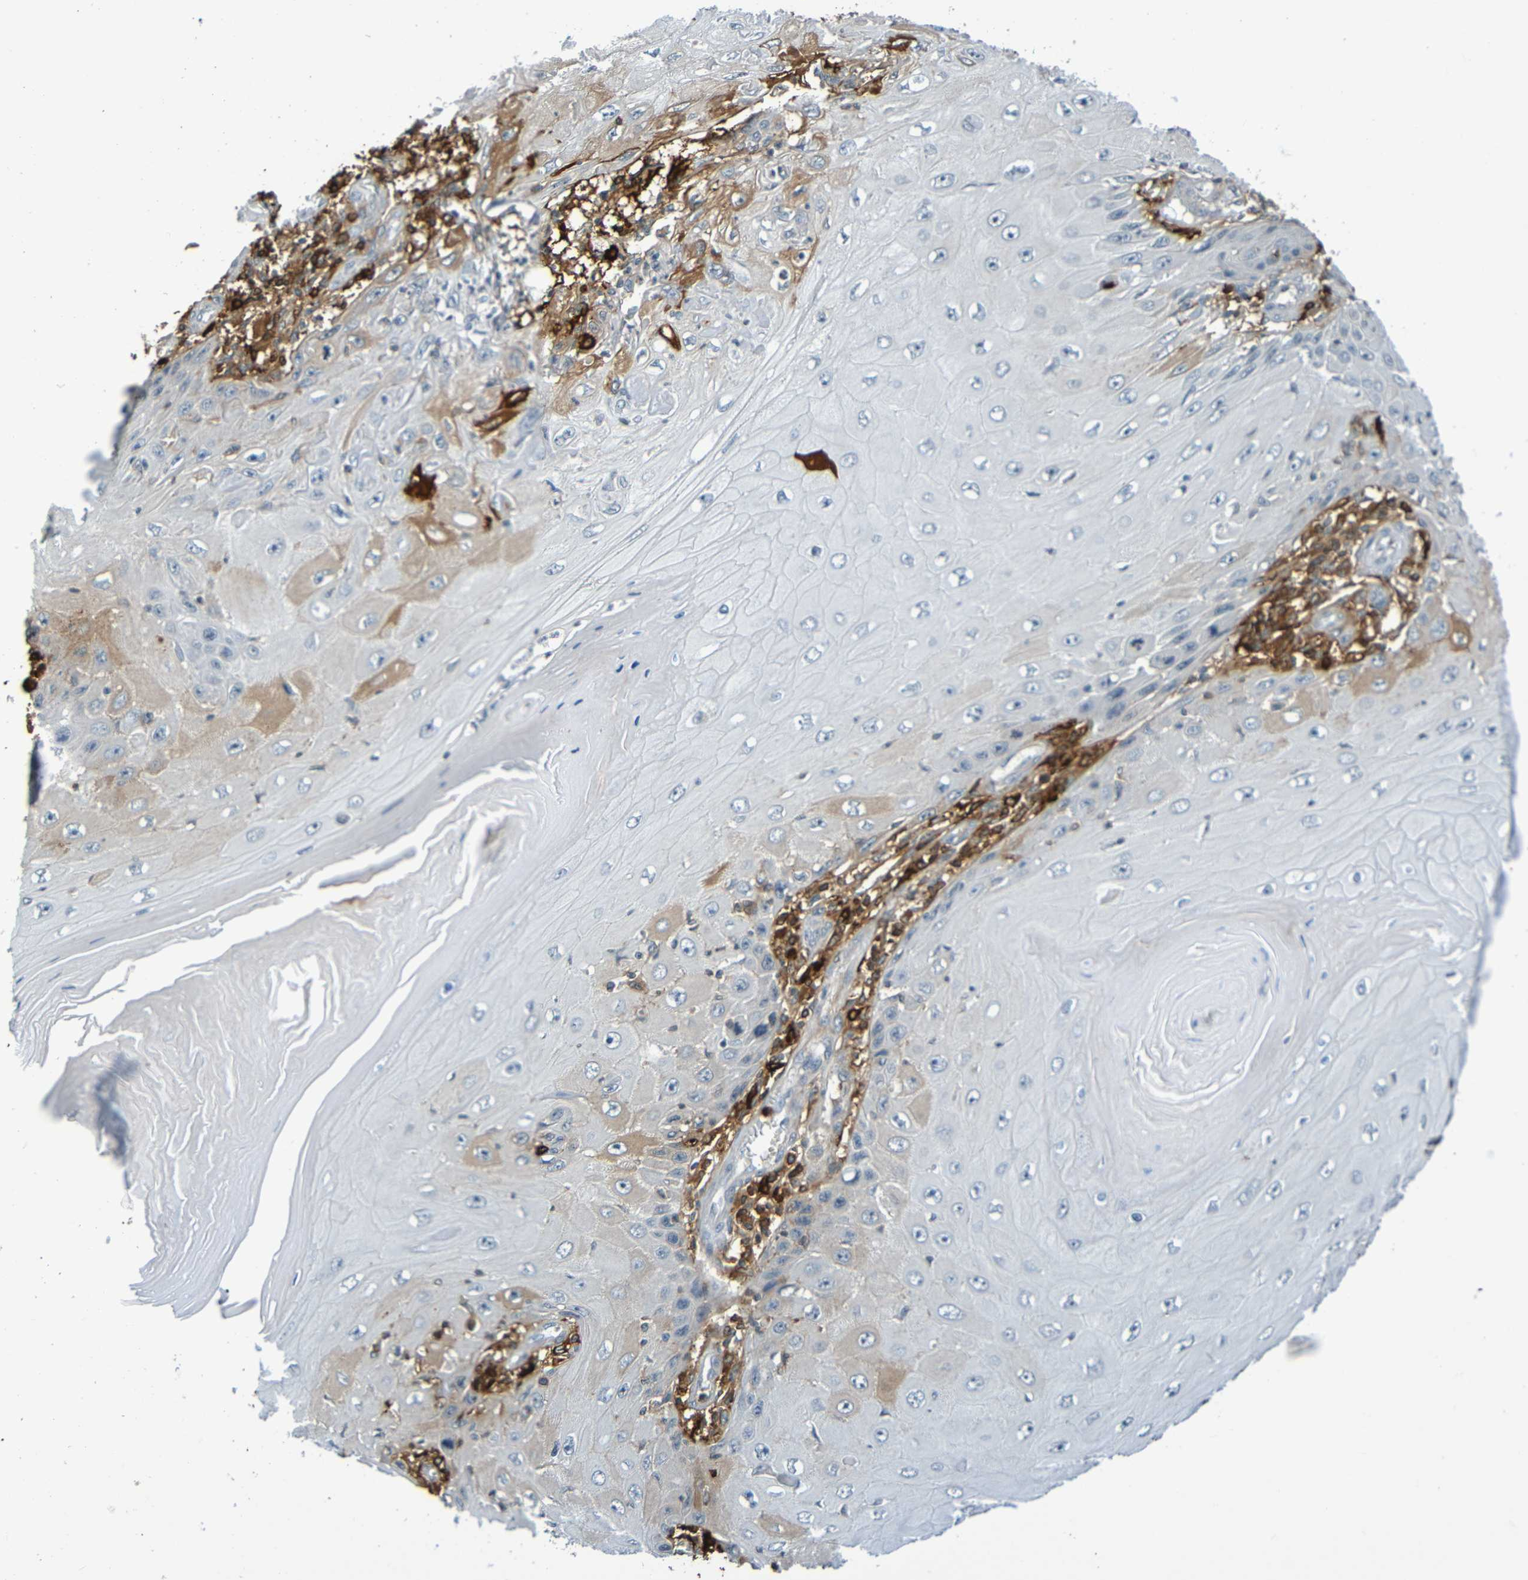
{"staining": {"intensity": "weak", "quantity": "25%-75%", "location": "cytoplasmic/membranous"}, "tissue": "skin cancer", "cell_type": "Tumor cells", "image_type": "cancer", "snomed": [{"axis": "morphology", "description": "Squamous cell carcinoma, NOS"}, {"axis": "topography", "description": "Skin"}], "caption": "A histopathology image of skin cancer (squamous cell carcinoma) stained for a protein displays weak cytoplasmic/membranous brown staining in tumor cells.", "gene": "C3AR1", "patient": {"sex": "female", "age": 73}}